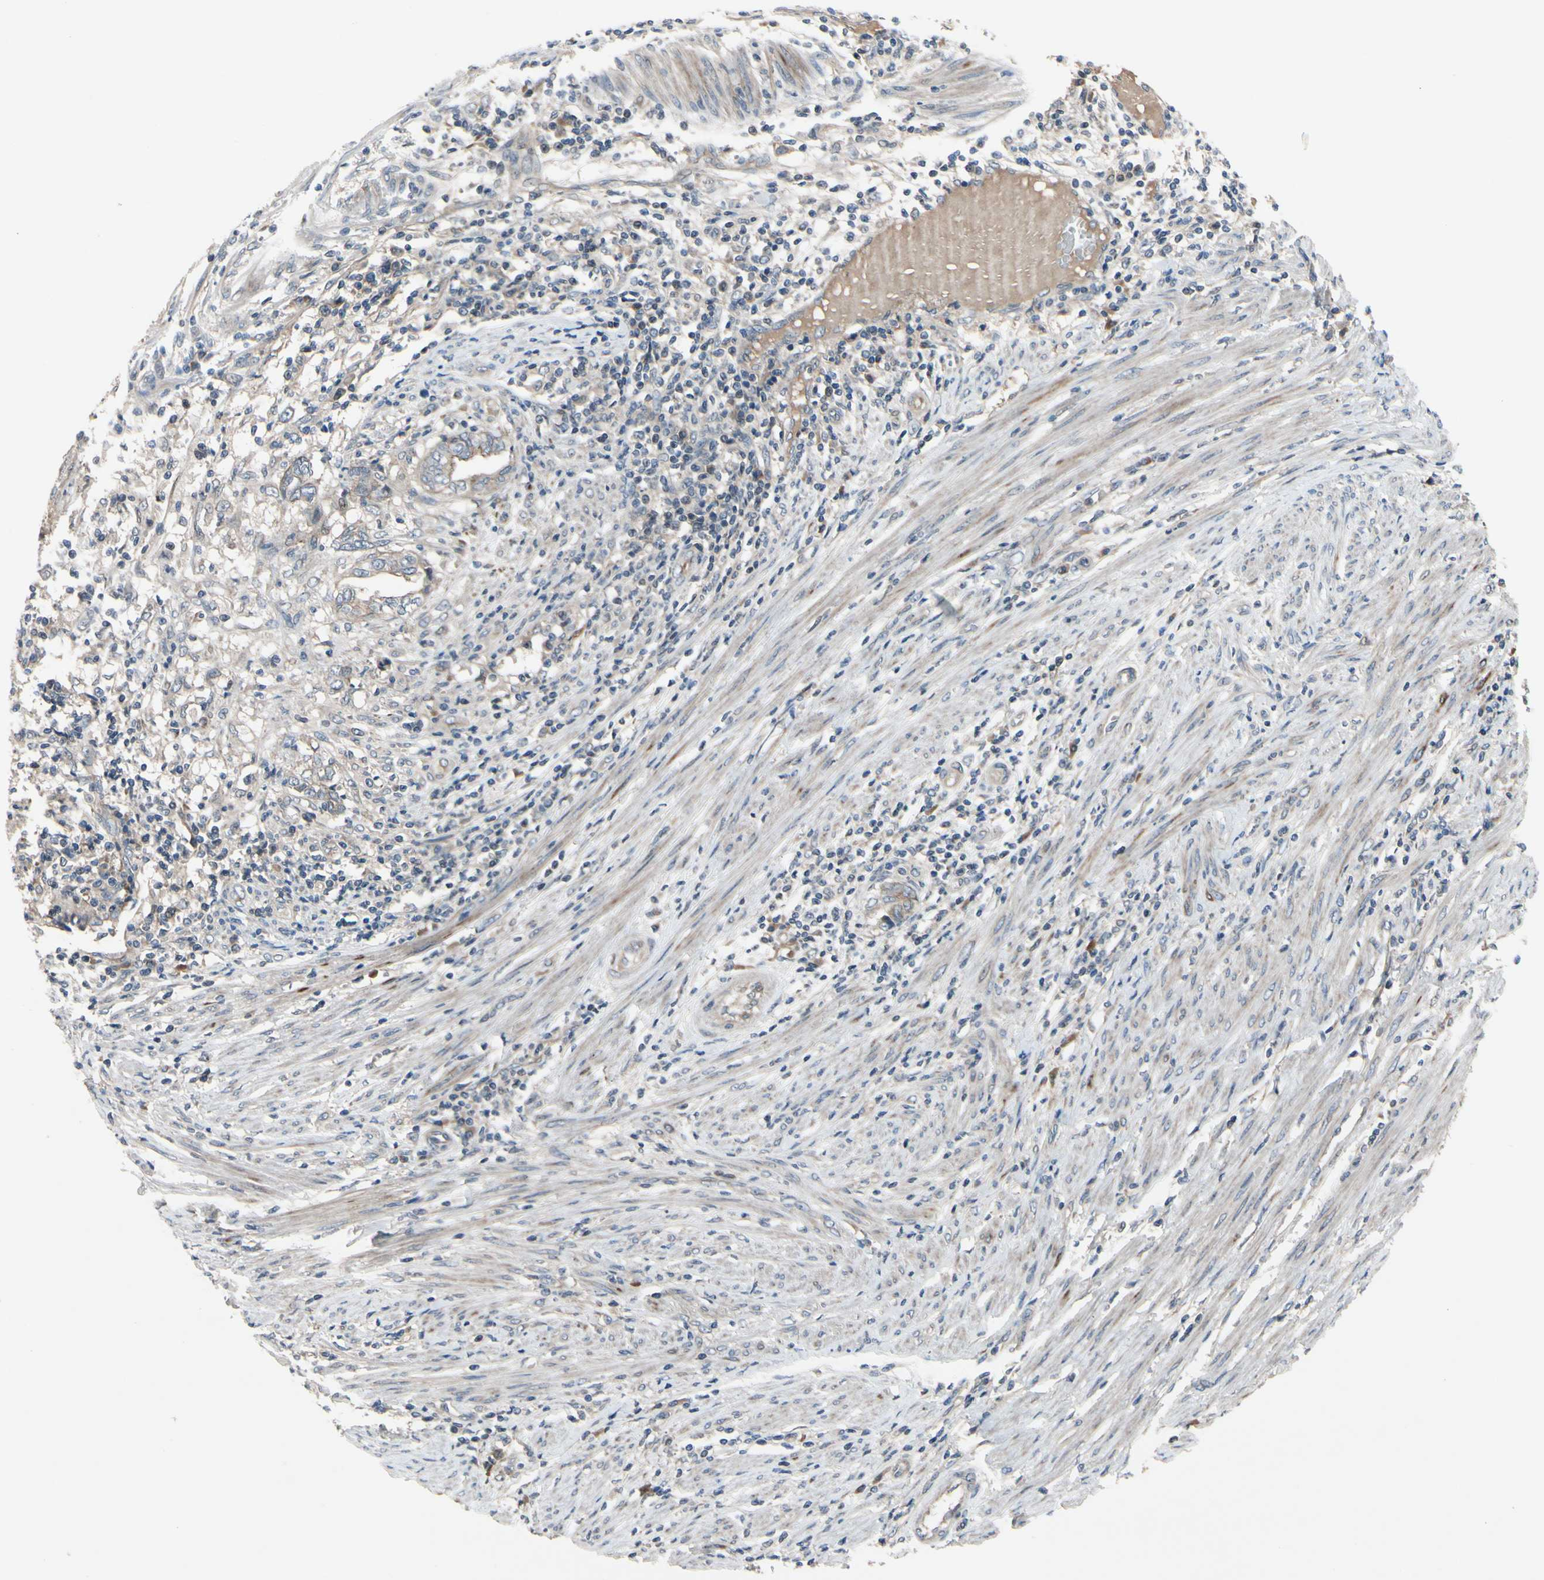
{"staining": {"intensity": "weak", "quantity": ">75%", "location": "cytoplasmic/membranous"}, "tissue": "endometrial cancer", "cell_type": "Tumor cells", "image_type": "cancer", "snomed": [{"axis": "morphology", "description": "Adenocarcinoma, NOS"}, {"axis": "topography", "description": "Uterus"}, {"axis": "topography", "description": "Endometrium"}], "caption": "Tumor cells reveal low levels of weak cytoplasmic/membranous expression in approximately >75% of cells in adenocarcinoma (endometrial).", "gene": "ICAM5", "patient": {"sex": "female", "age": 70}}